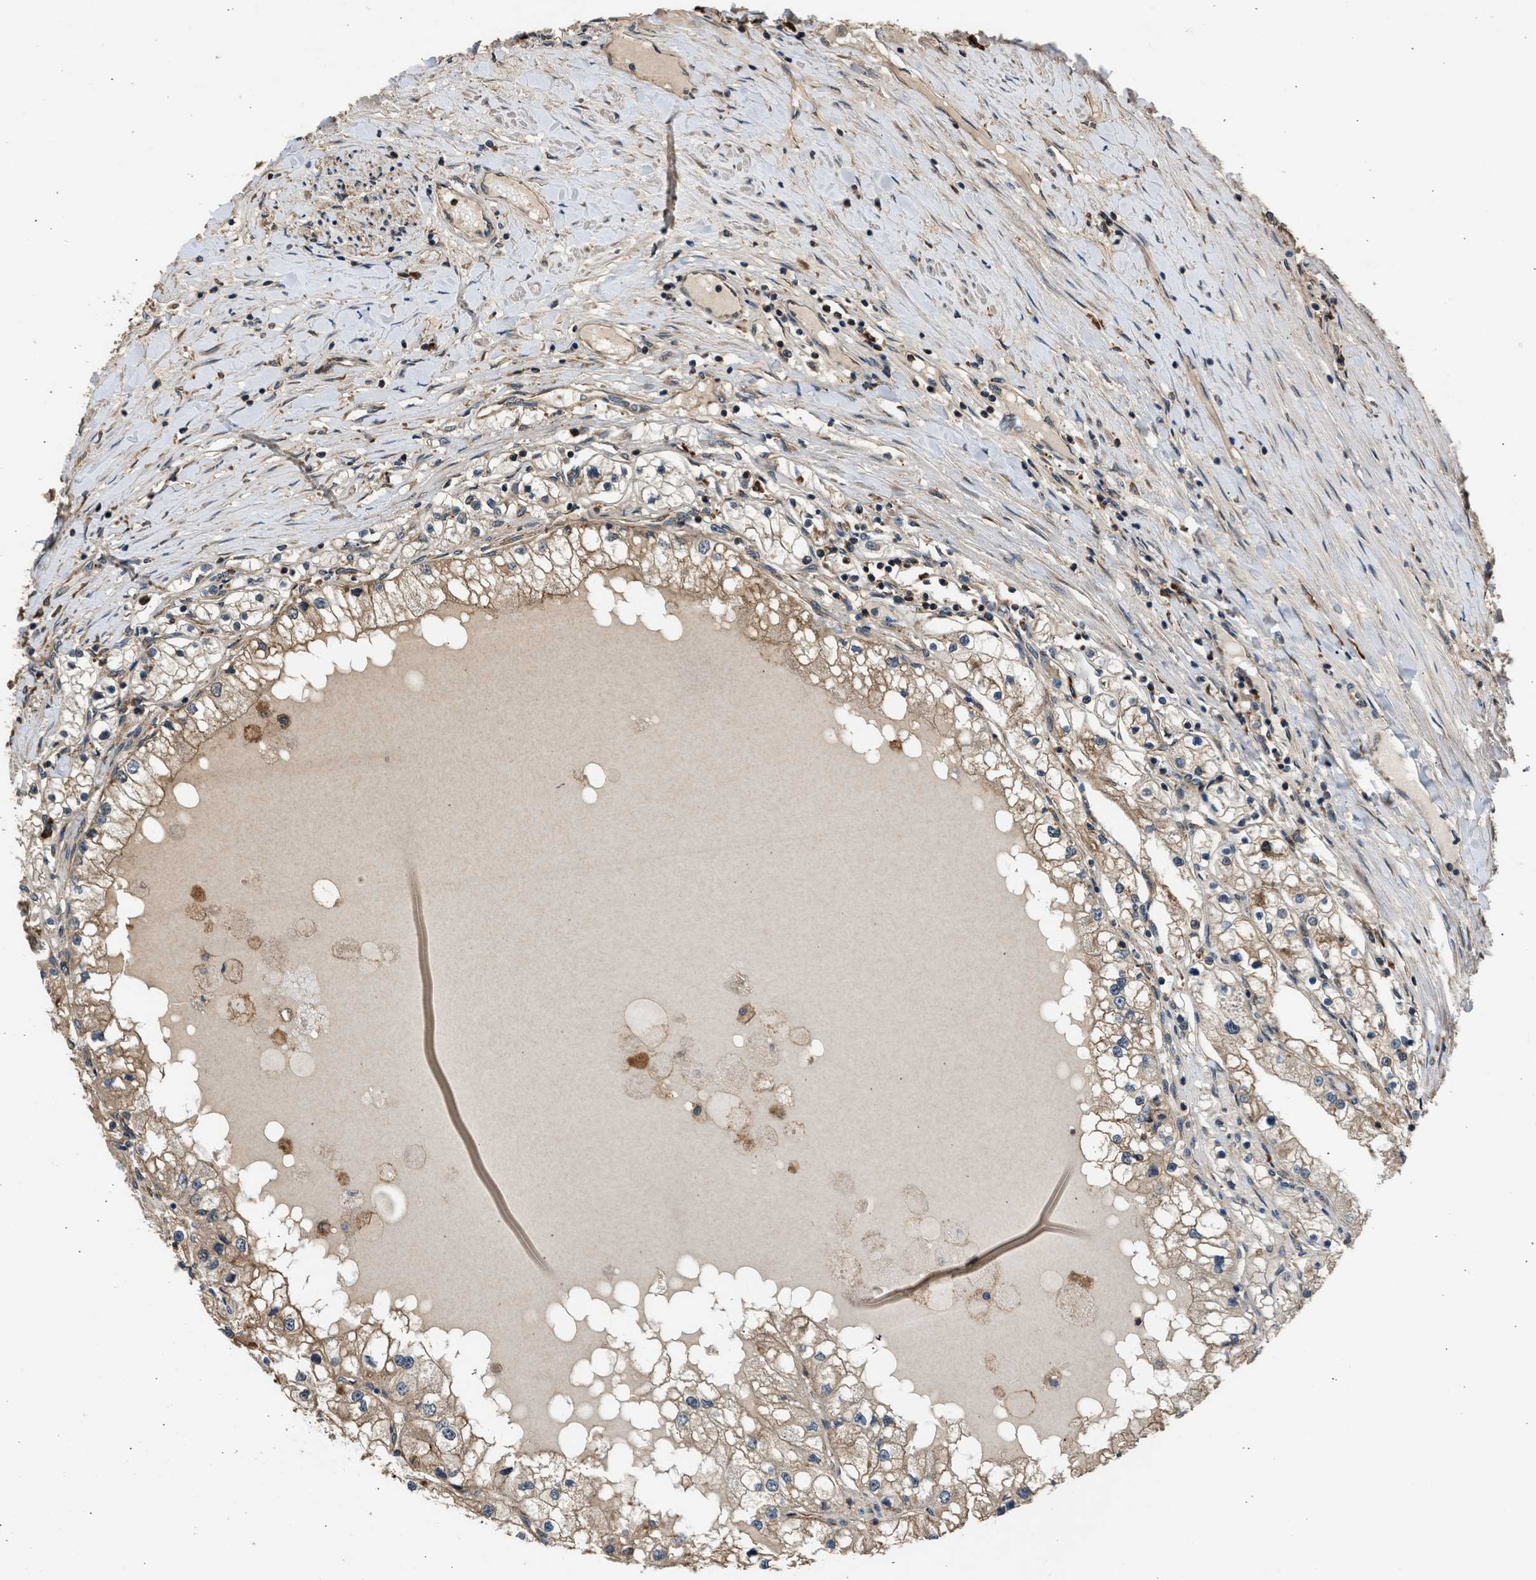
{"staining": {"intensity": "moderate", "quantity": ">75%", "location": "cytoplasmic/membranous"}, "tissue": "renal cancer", "cell_type": "Tumor cells", "image_type": "cancer", "snomed": [{"axis": "morphology", "description": "Adenocarcinoma, NOS"}, {"axis": "topography", "description": "Kidney"}], "caption": "Renal cancer (adenocarcinoma) tissue shows moderate cytoplasmic/membranous expression in approximately >75% of tumor cells", "gene": "SLC36A4", "patient": {"sex": "male", "age": 68}}